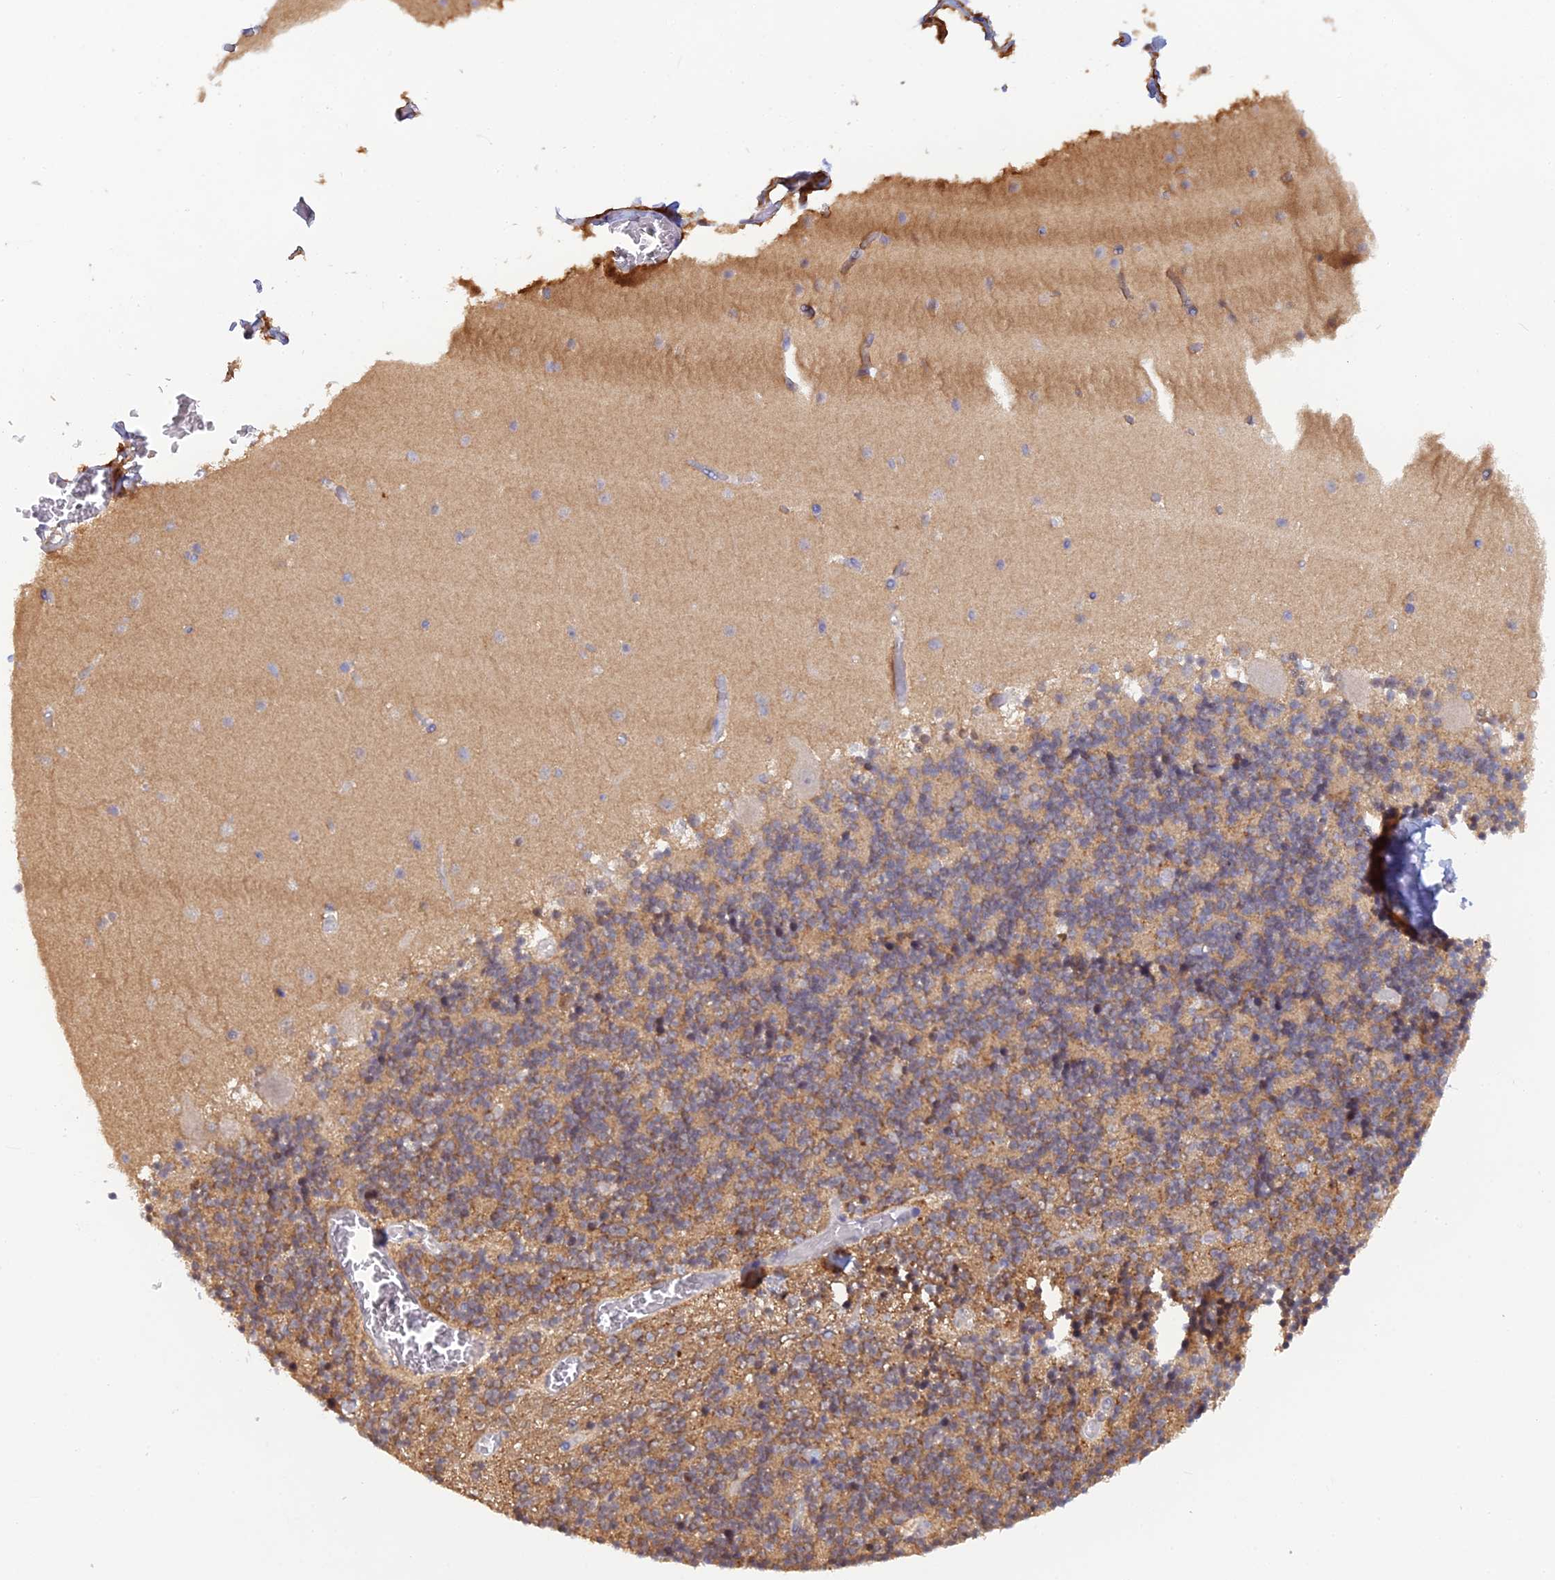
{"staining": {"intensity": "moderate", "quantity": ">75%", "location": "cytoplasmic/membranous"}, "tissue": "cerebellum", "cell_type": "Cells in granular layer", "image_type": "normal", "snomed": [{"axis": "morphology", "description": "Normal tissue, NOS"}, {"axis": "topography", "description": "Cerebellum"}], "caption": "DAB (3,3'-diaminobenzidine) immunohistochemical staining of benign cerebellum exhibits moderate cytoplasmic/membranous protein expression in about >75% of cells in granular layer.", "gene": "HINT1", "patient": {"sex": "female", "age": 28}}